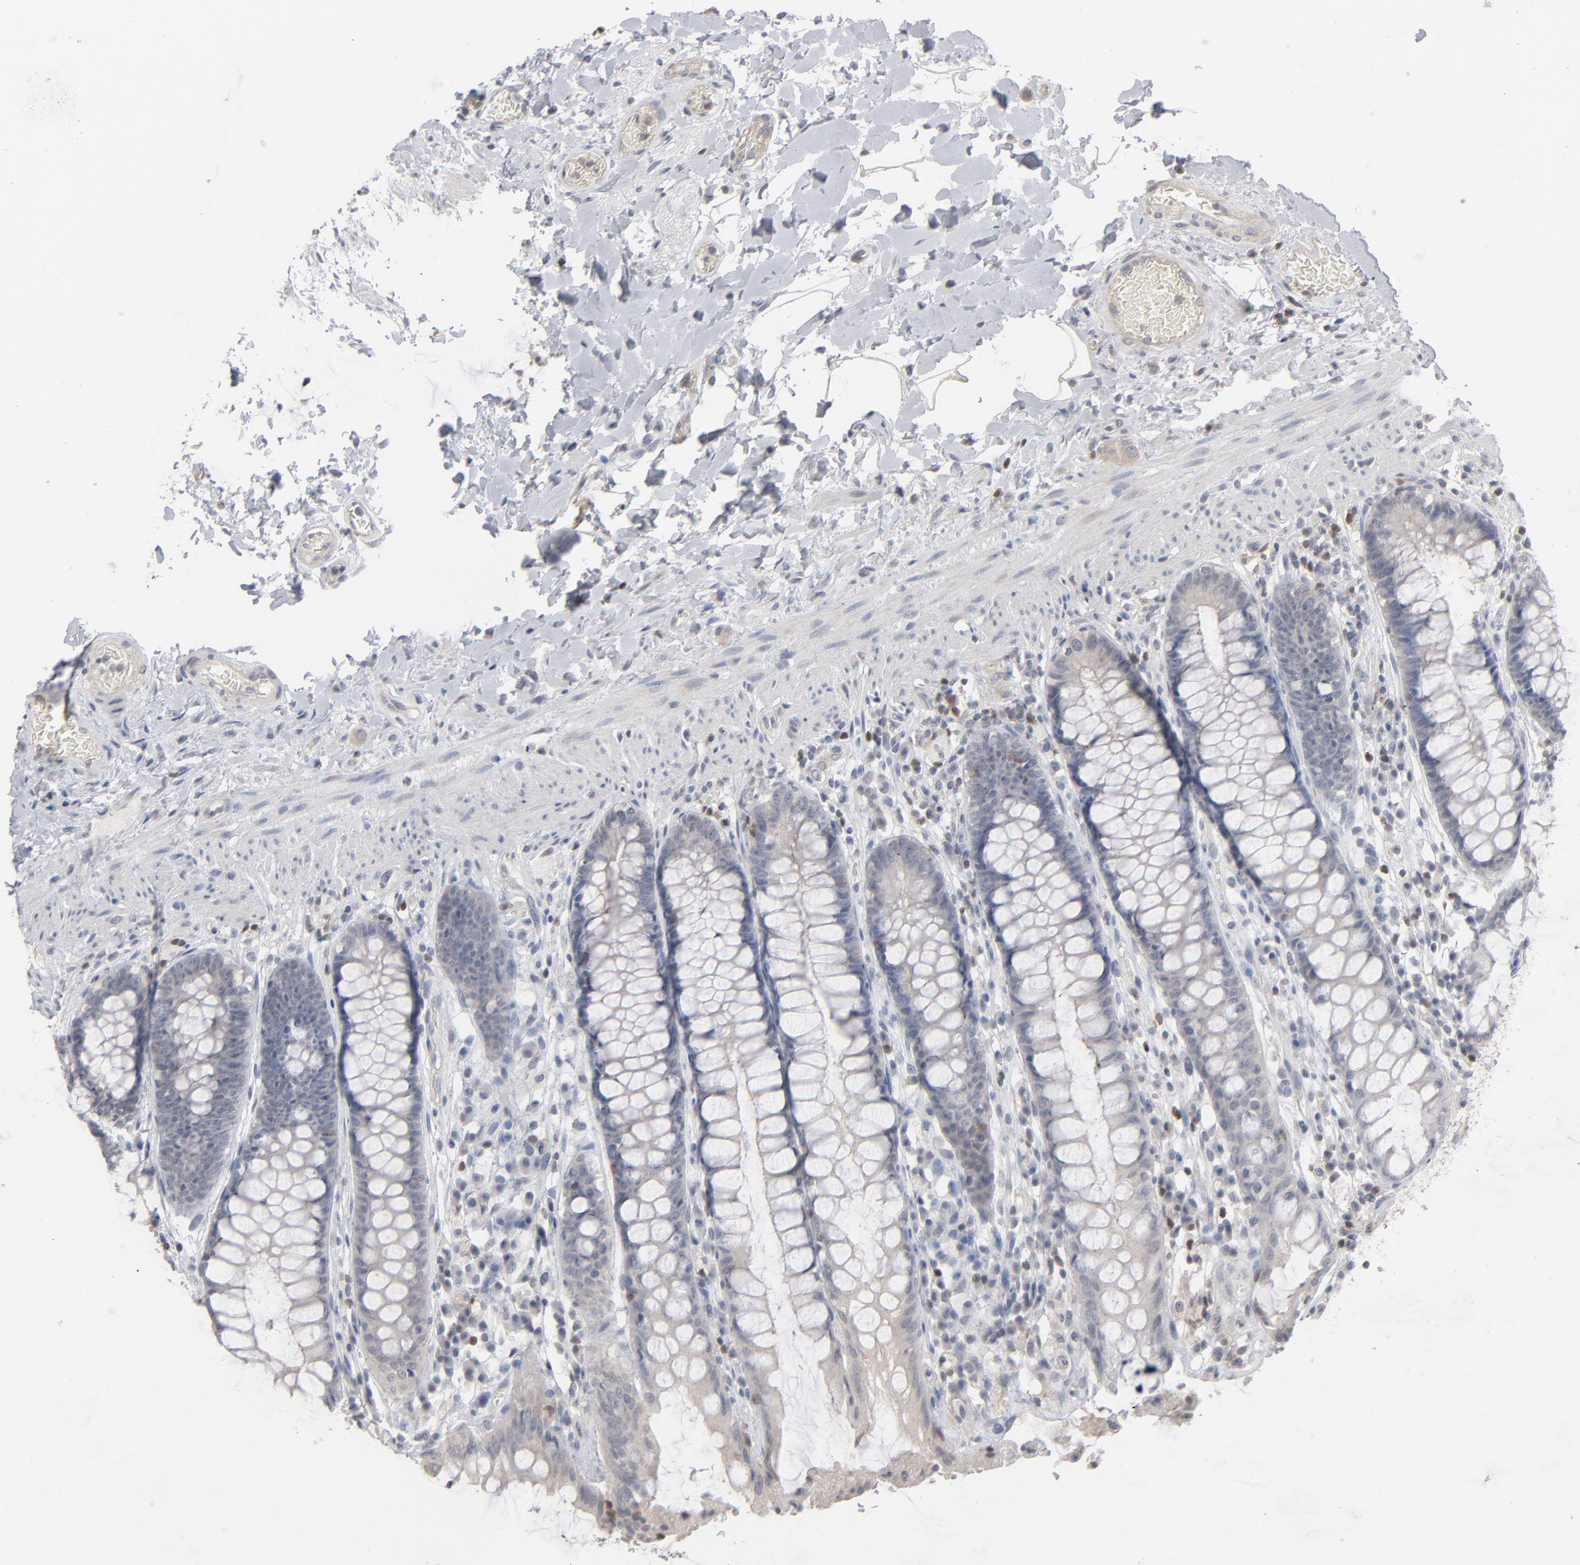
{"staining": {"intensity": "negative", "quantity": "none", "location": "none"}, "tissue": "rectum", "cell_type": "Glandular cells", "image_type": "normal", "snomed": [{"axis": "morphology", "description": "Normal tissue, NOS"}, {"axis": "topography", "description": "Rectum"}], "caption": "This is a image of immunohistochemistry (IHC) staining of normal rectum, which shows no positivity in glandular cells. (DAB (3,3'-diaminobenzidine) IHC, high magnification).", "gene": "STAT4", "patient": {"sex": "female", "age": 46}}